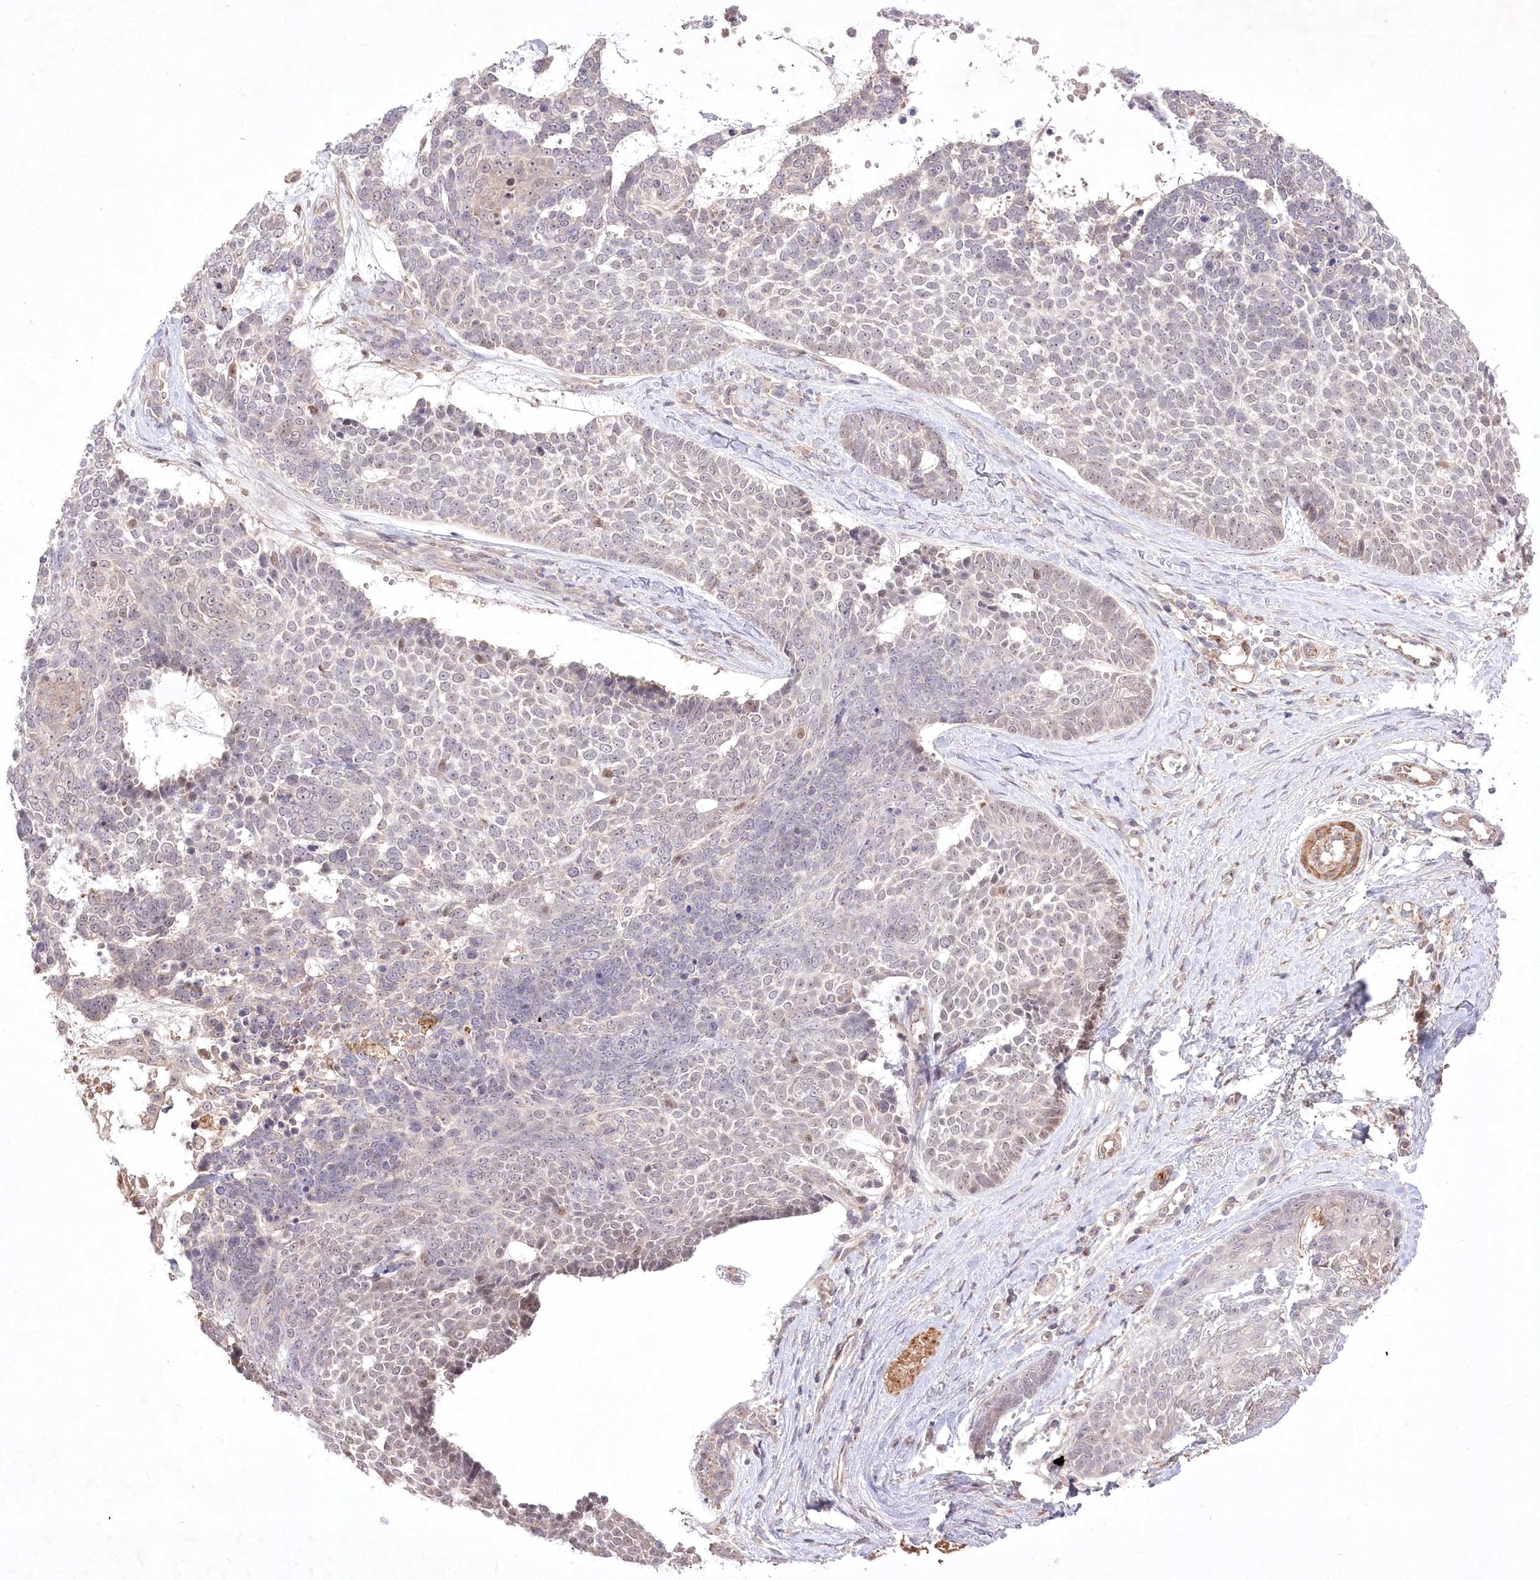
{"staining": {"intensity": "negative", "quantity": "none", "location": "none"}, "tissue": "skin cancer", "cell_type": "Tumor cells", "image_type": "cancer", "snomed": [{"axis": "morphology", "description": "Basal cell carcinoma"}, {"axis": "topography", "description": "Skin"}], "caption": "Immunohistochemistry (IHC) image of neoplastic tissue: human skin cancer (basal cell carcinoma) stained with DAB demonstrates no significant protein expression in tumor cells.", "gene": "HELT", "patient": {"sex": "female", "age": 81}}